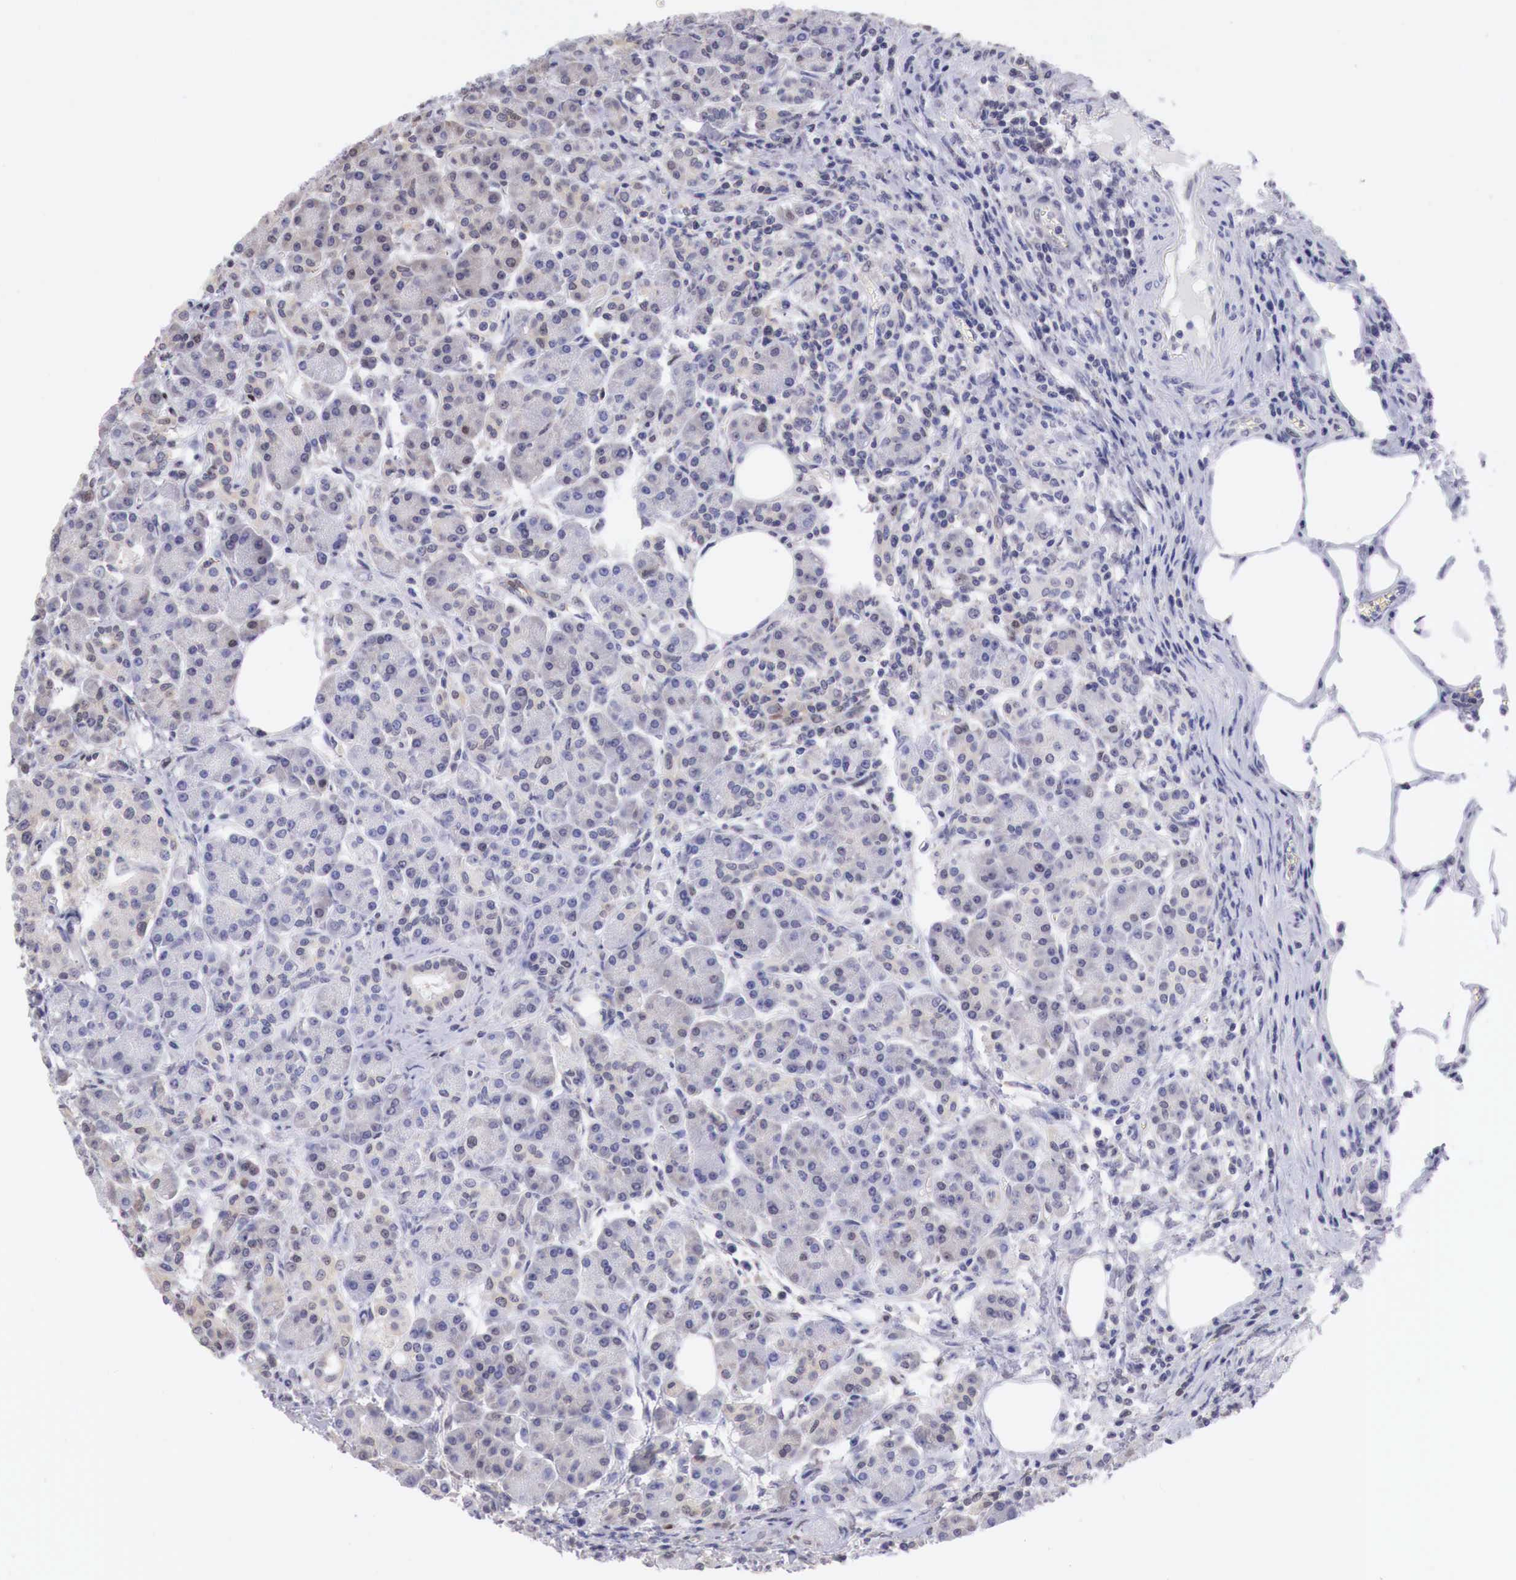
{"staining": {"intensity": "weak", "quantity": "25%-75%", "location": "cytoplasmic/membranous,nuclear"}, "tissue": "pancreas", "cell_type": "Exocrine glandular cells", "image_type": "normal", "snomed": [{"axis": "morphology", "description": "Normal tissue, NOS"}, {"axis": "topography", "description": "Pancreas"}], "caption": "Immunohistochemical staining of unremarkable human pancreas reveals weak cytoplasmic/membranous,nuclear protein positivity in approximately 25%-75% of exocrine glandular cells.", "gene": "PABIR2", "patient": {"sex": "female", "age": 73}}